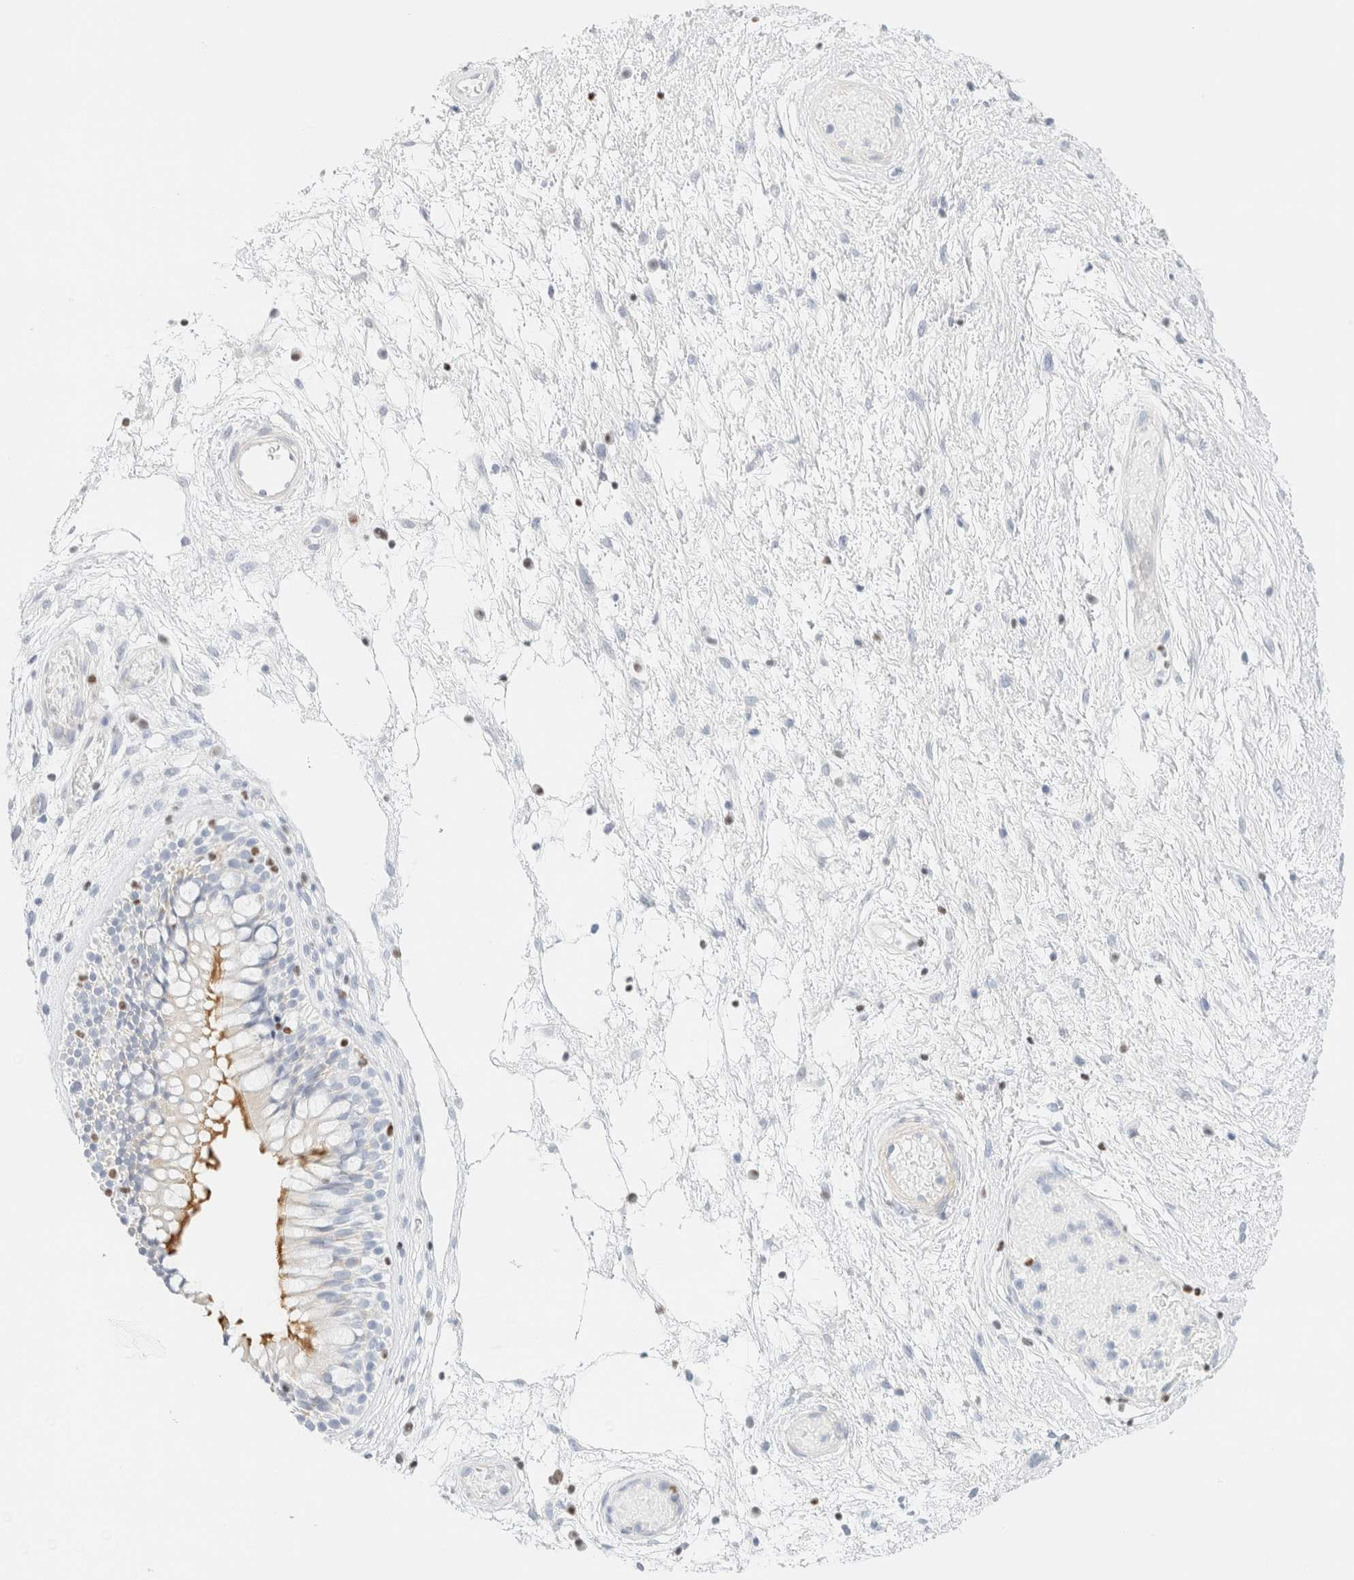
{"staining": {"intensity": "moderate", "quantity": "<25%", "location": "cytoplasmic/membranous"}, "tissue": "nasopharynx", "cell_type": "Respiratory epithelial cells", "image_type": "normal", "snomed": [{"axis": "morphology", "description": "Normal tissue, NOS"}, {"axis": "morphology", "description": "Inflammation, NOS"}, {"axis": "topography", "description": "Nasopharynx"}], "caption": "IHC (DAB) staining of normal nasopharynx reveals moderate cytoplasmic/membranous protein positivity in approximately <25% of respiratory epithelial cells. The staining was performed using DAB to visualize the protein expression in brown, while the nuclei were stained in blue with hematoxylin (Magnification: 20x).", "gene": "IKZF3", "patient": {"sex": "male", "age": 48}}